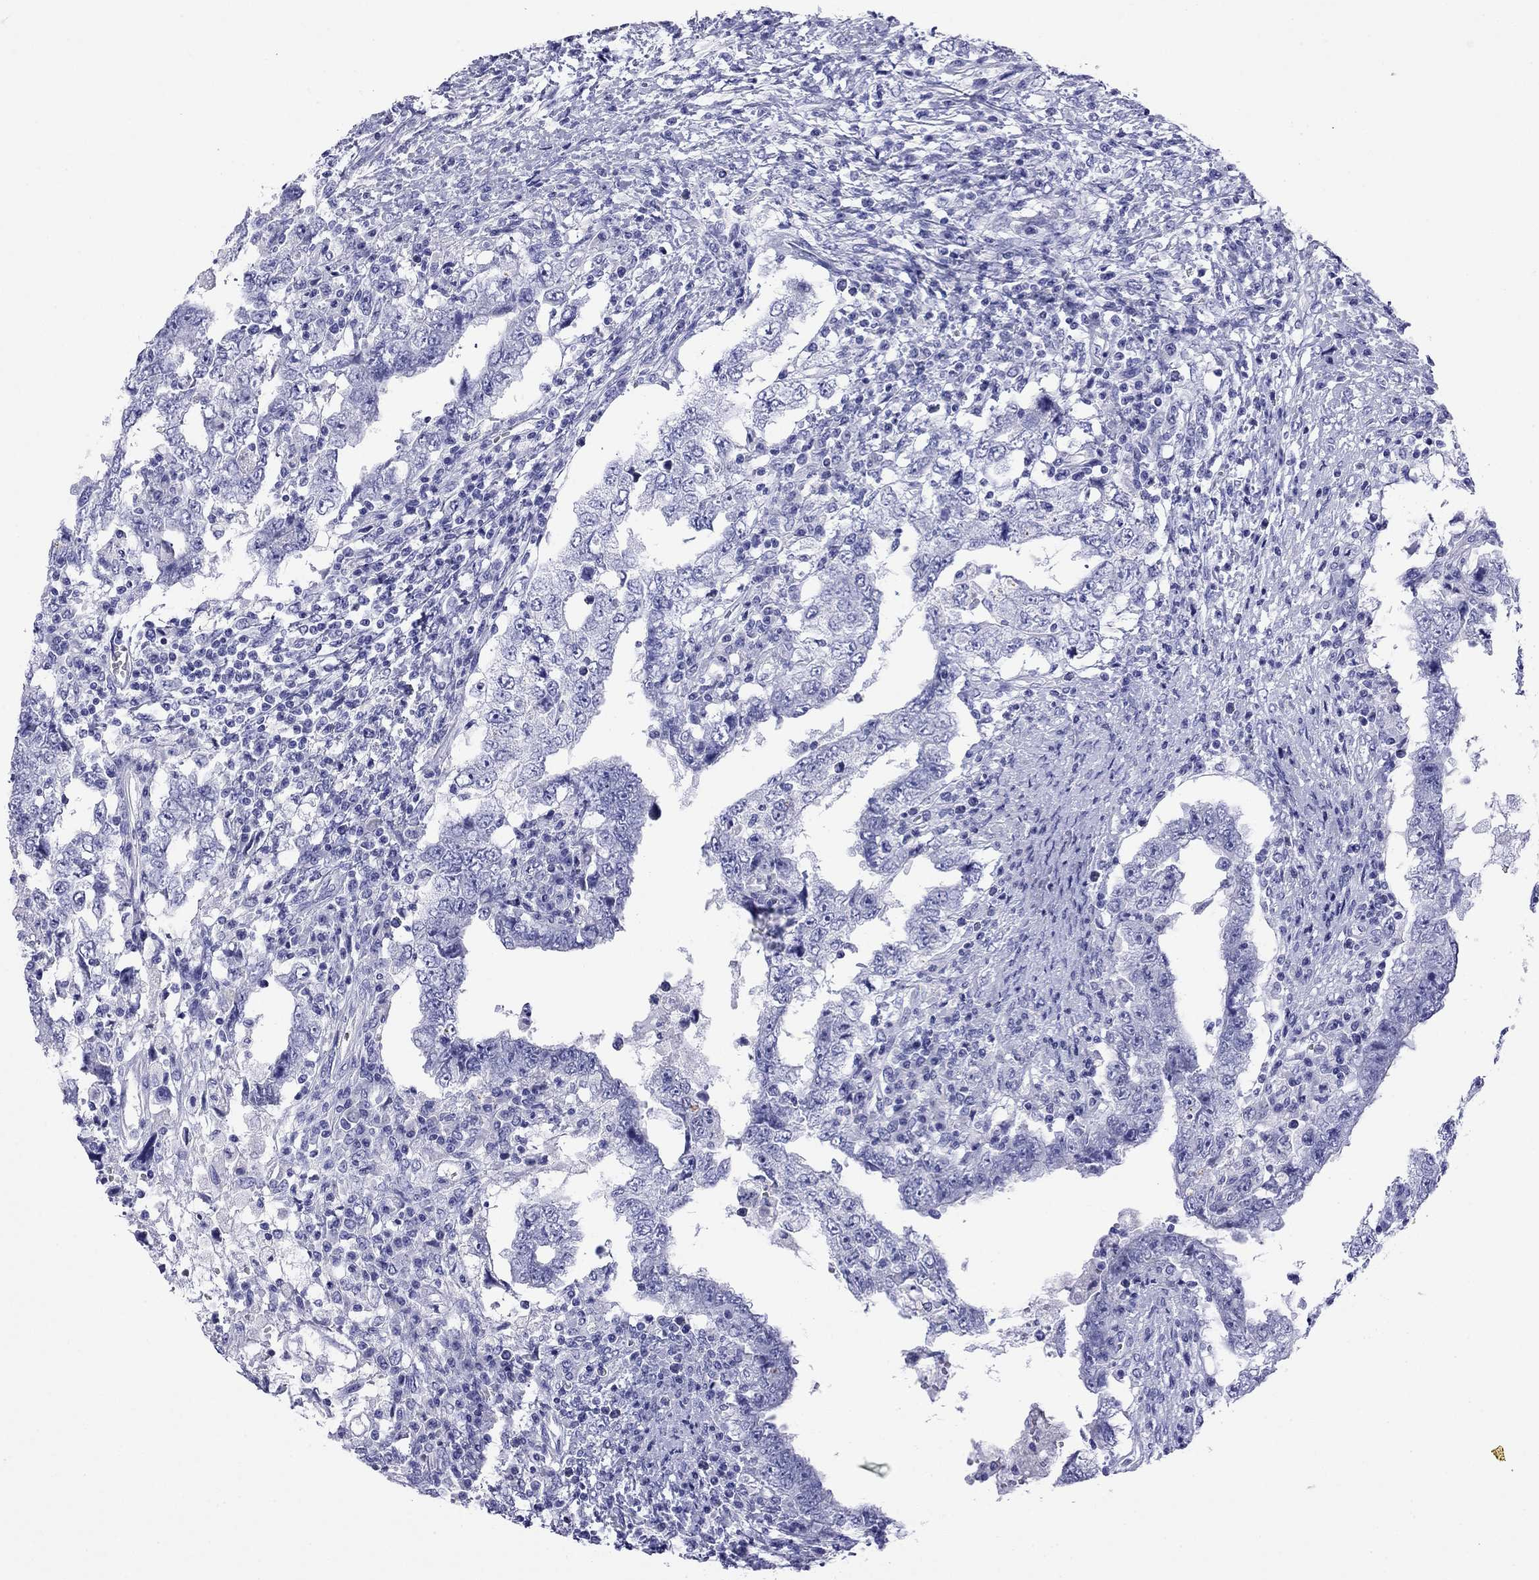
{"staining": {"intensity": "negative", "quantity": "none", "location": "none"}, "tissue": "testis cancer", "cell_type": "Tumor cells", "image_type": "cancer", "snomed": [{"axis": "morphology", "description": "Carcinoma, Embryonal, NOS"}, {"axis": "topography", "description": "Testis"}], "caption": "High power microscopy photomicrograph of an IHC image of testis embryonal carcinoma, revealing no significant expression in tumor cells. Brightfield microscopy of immunohistochemistry (IHC) stained with DAB (3,3'-diaminobenzidine) (brown) and hematoxylin (blue), captured at high magnification.", "gene": "FIGLA", "patient": {"sex": "male", "age": 26}}